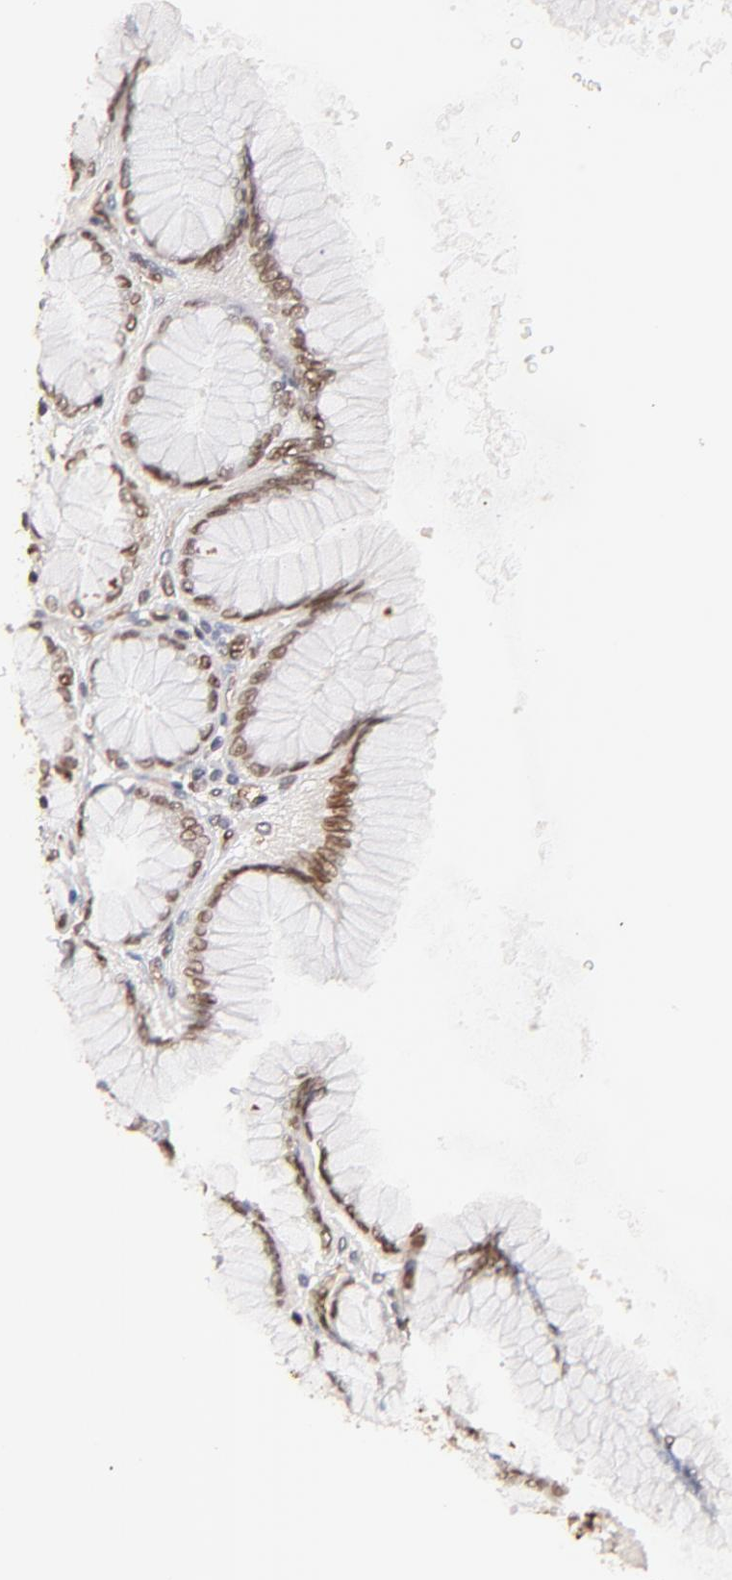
{"staining": {"intensity": "weak", "quantity": ">75%", "location": "cytoplasmic/membranous,nuclear"}, "tissue": "stomach", "cell_type": "Glandular cells", "image_type": "normal", "snomed": [{"axis": "morphology", "description": "Normal tissue, NOS"}, {"axis": "topography", "description": "Stomach, upper"}], "caption": "Glandular cells display low levels of weak cytoplasmic/membranous,nuclear positivity in approximately >75% of cells in benign stomach. (DAB = brown stain, brightfield microscopy at high magnification).", "gene": "ZFP92", "patient": {"sex": "female", "age": 56}}